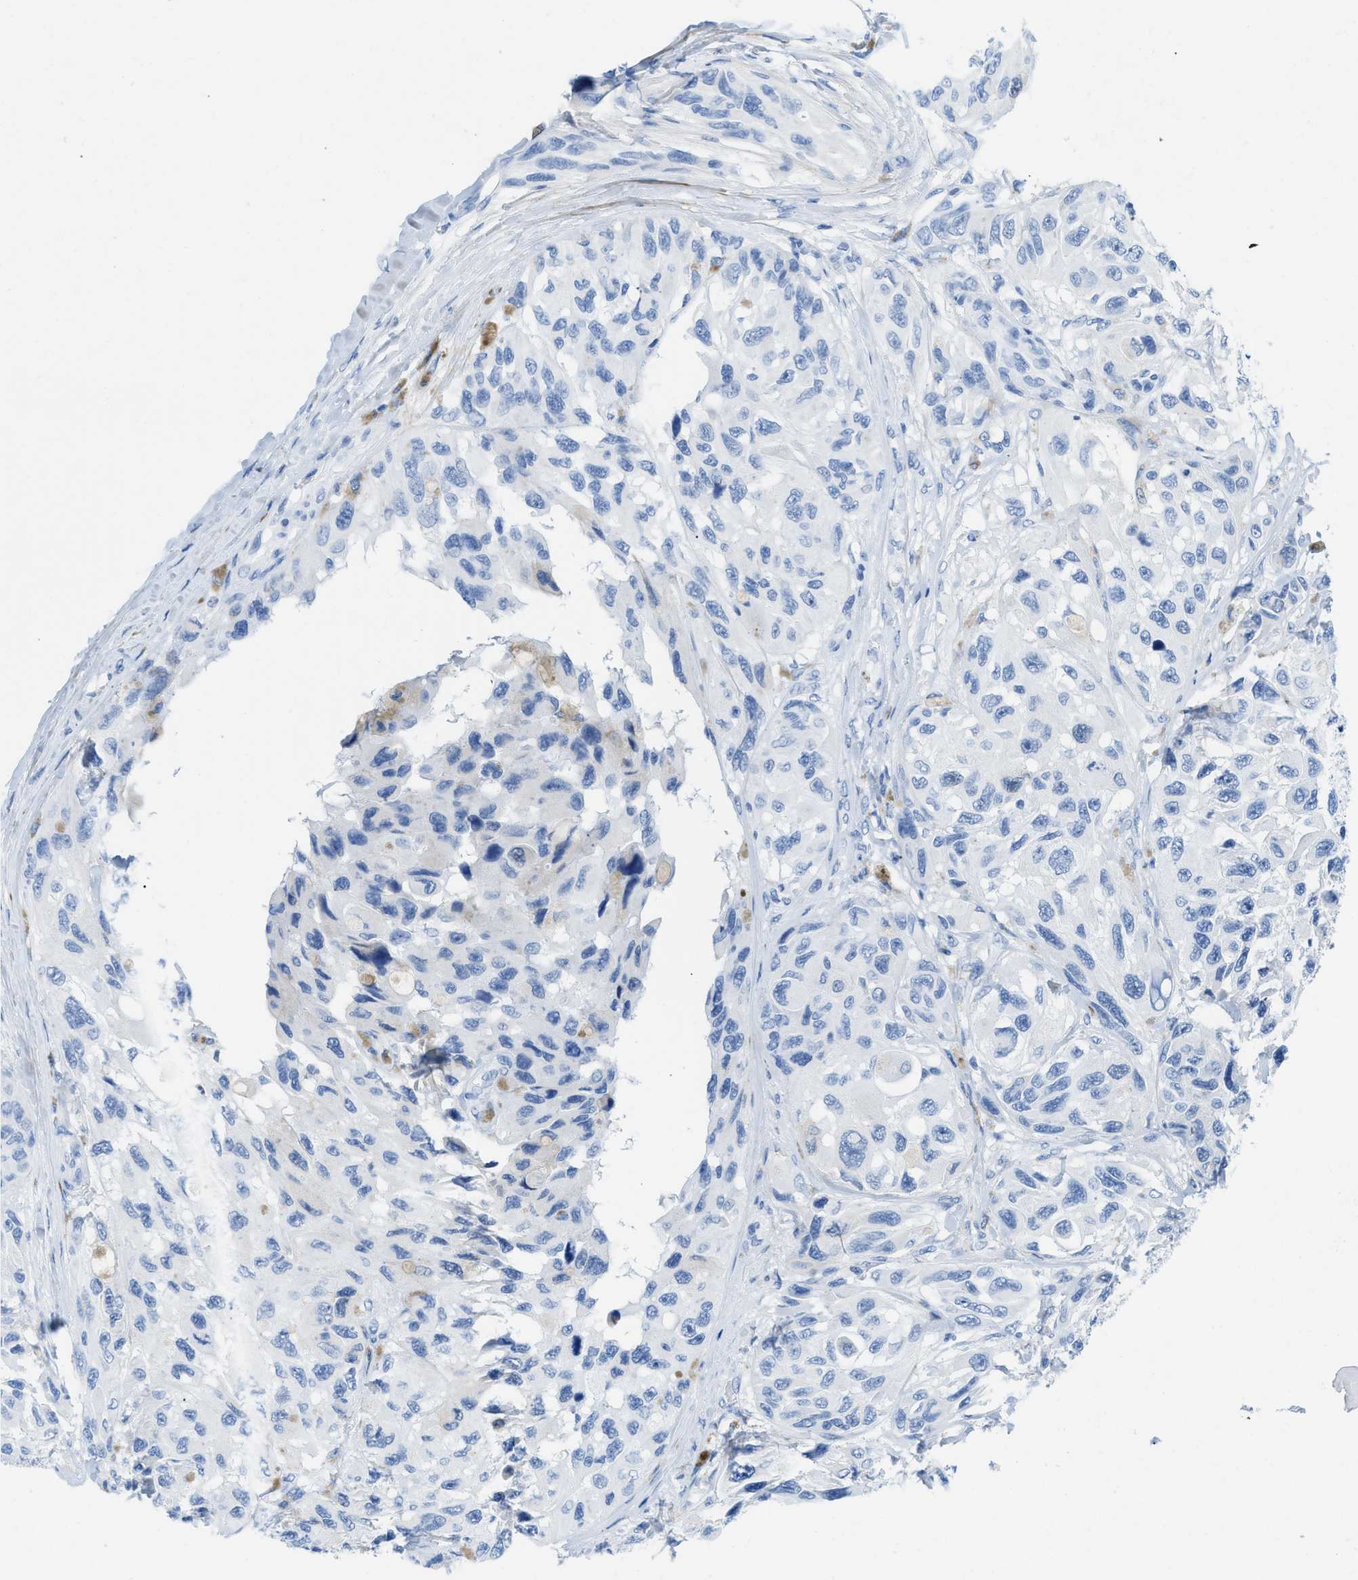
{"staining": {"intensity": "negative", "quantity": "none", "location": "none"}, "tissue": "melanoma", "cell_type": "Tumor cells", "image_type": "cancer", "snomed": [{"axis": "morphology", "description": "Malignant melanoma, NOS"}, {"axis": "topography", "description": "Skin"}], "caption": "Tumor cells show no significant protein expression in melanoma.", "gene": "COL3A1", "patient": {"sex": "female", "age": 73}}